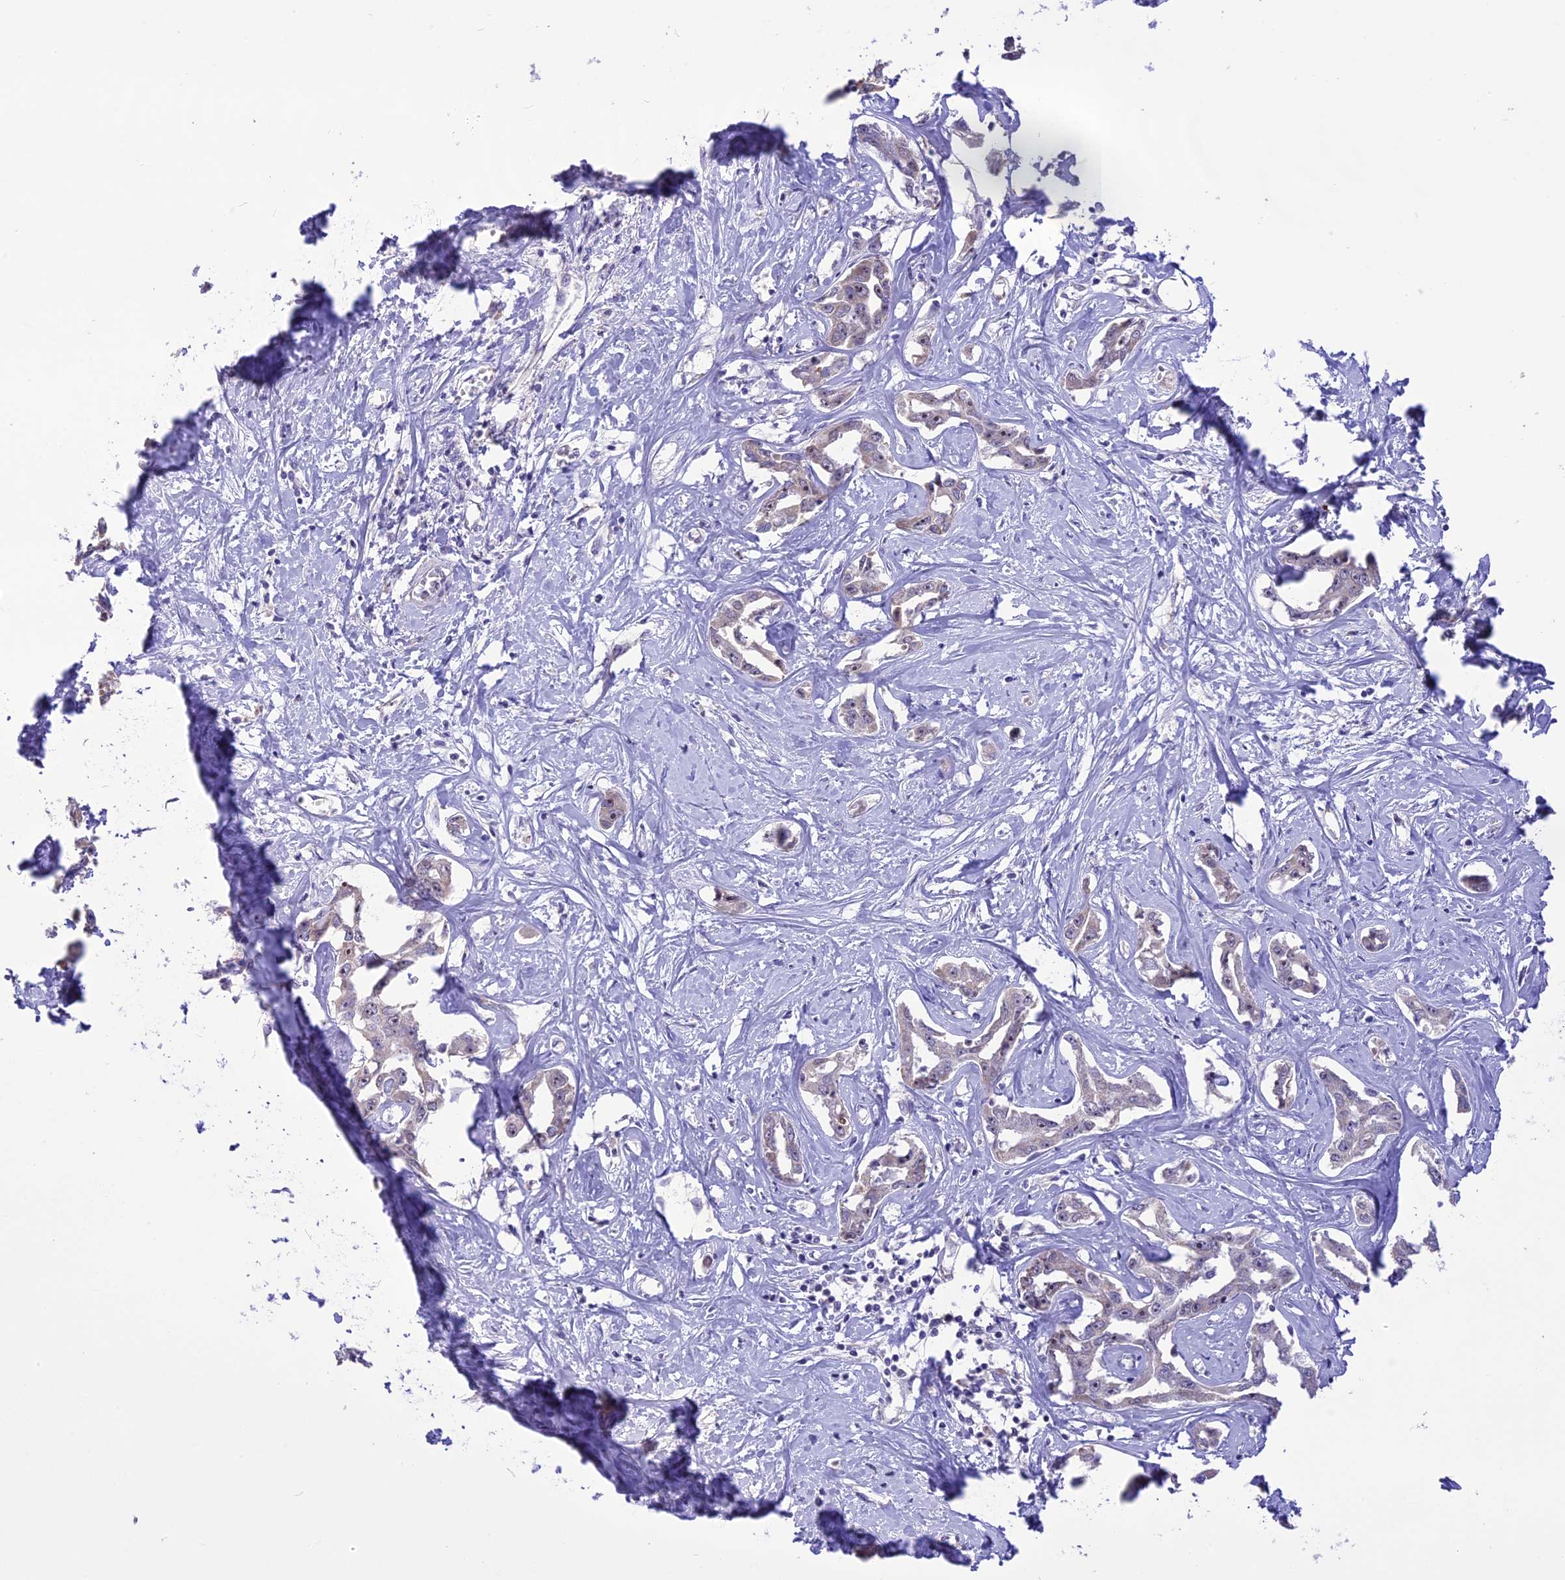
{"staining": {"intensity": "weak", "quantity": "<25%", "location": "nuclear"}, "tissue": "liver cancer", "cell_type": "Tumor cells", "image_type": "cancer", "snomed": [{"axis": "morphology", "description": "Cholangiocarcinoma"}, {"axis": "topography", "description": "Liver"}], "caption": "An image of cholangiocarcinoma (liver) stained for a protein shows no brown staining in tumor cells.", "gene": "CMSS1", "patient": {"sex": "male", "age": 59}}